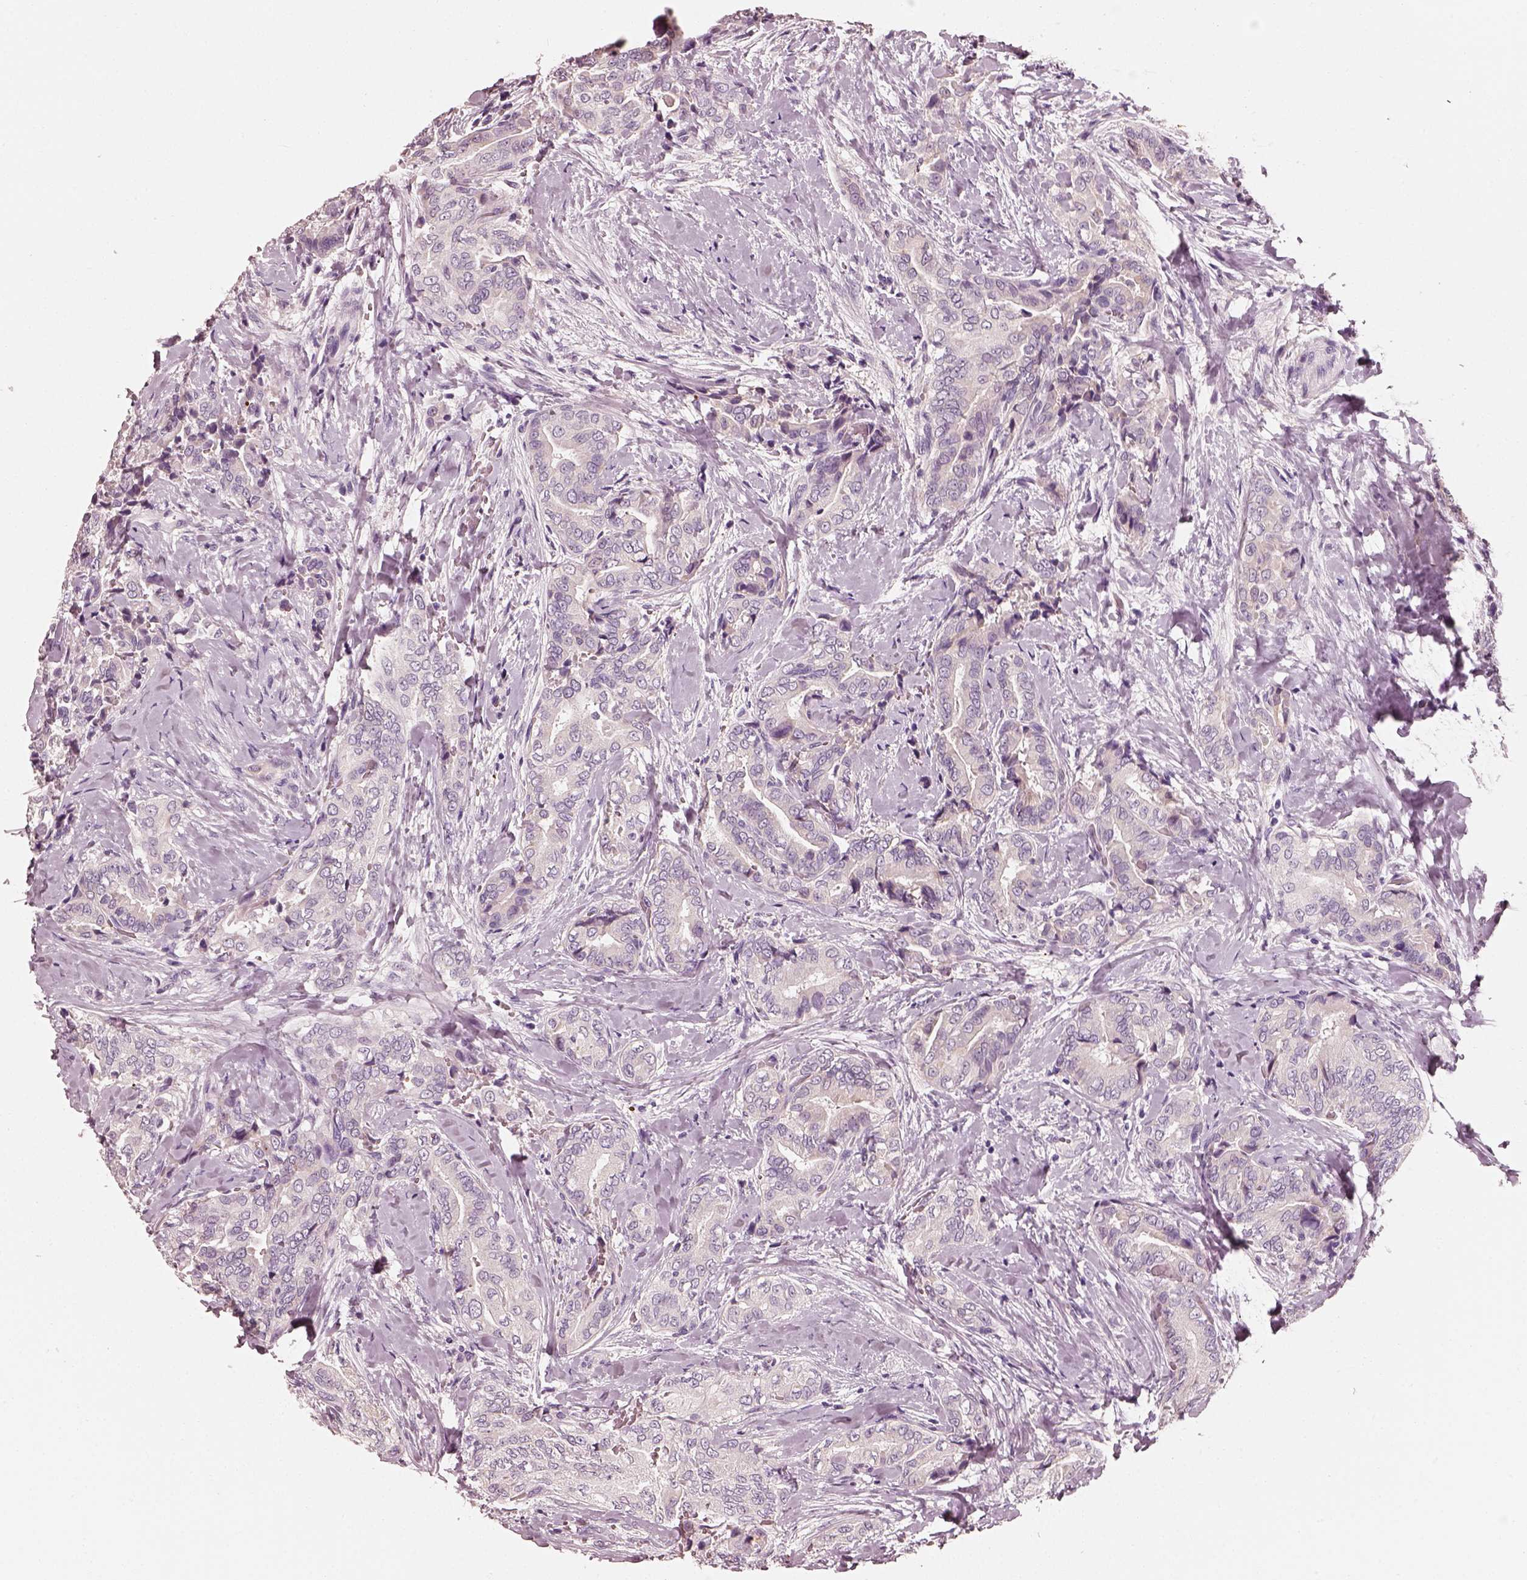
{"staining": {"intensity": "negative", "quantity": "none", "location": "none"}, "tissue": "thyroid cancer", "cell_type": "Tumor cells", "image_type": "cancer", "snomed": [{"axis": "morphology", "description": "Papillary adenocarcinoma, NOS"}, {"axis": "topography", "description": "Thyroid gland"}], "caption": "The micrograph demonstrates no staining of tumor cells in thyroid cancer. The staining was performed using DAB (3,3'-diaminobenzidine) to visualize the protein expression in brown, while the nuclei were stained in blue with hematoxylin (Magnification: 20x).", "gene": "RS1", "patient": {"sex": "male", "age": 61}}